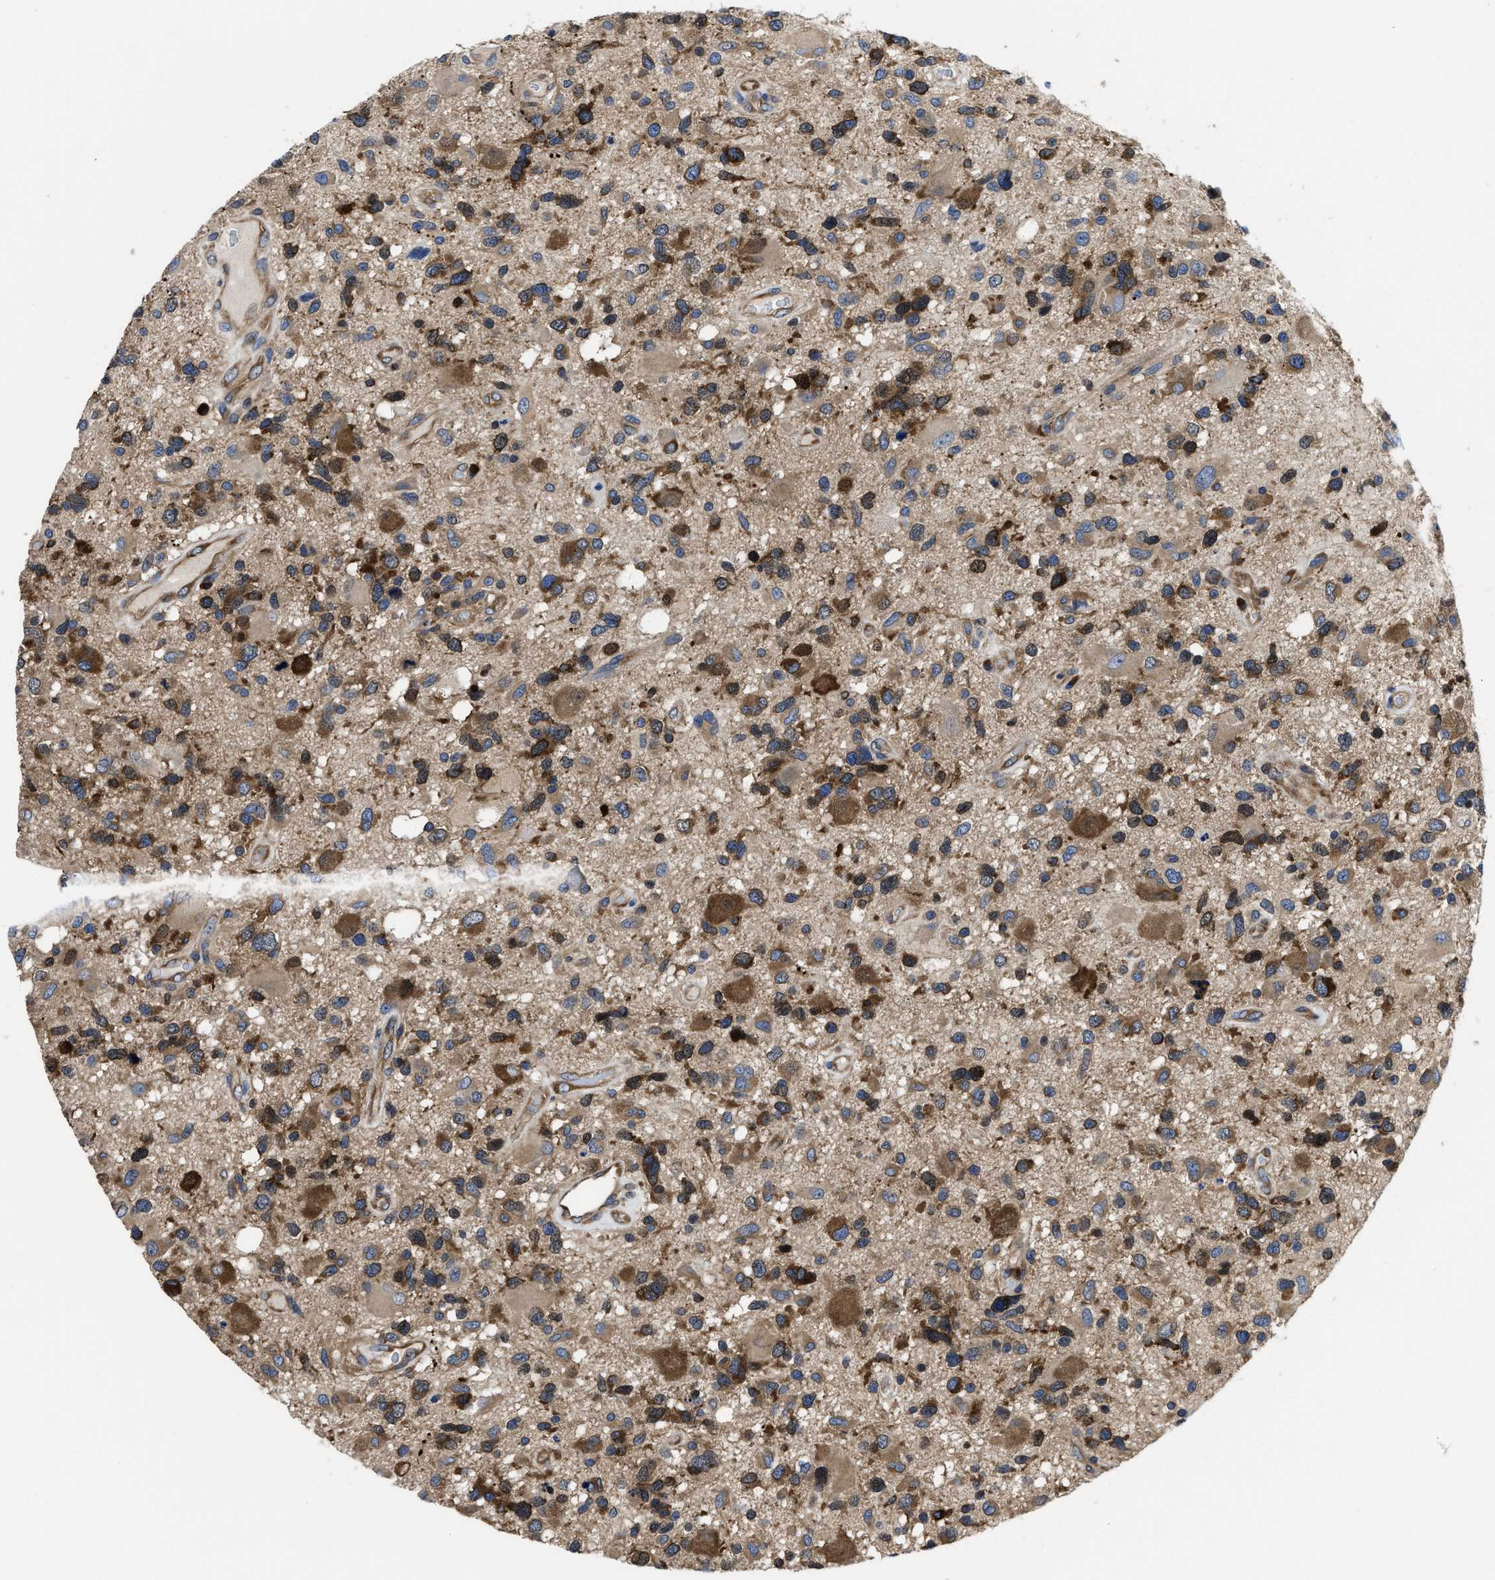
{"staining": {"intensity": "strong", "quantity": ">75%", "location": "cytoplasmic/membranous"}, "tissue": "glioma", "cell_type": "Tumor cells", "image_type": "cancer", "snomed": [{"axis": "morphology", "description": "Glioma, malignant, High grade"}, {"axis": "topography", "description": "Brain"}], "caption": "A brown stain shows strong cytoplasmic/membranous staining of a protein in human malignant high-grade glioma tumor cells.", "gene": "YARS1", "patient": {"sex": "male", "age": 33}}